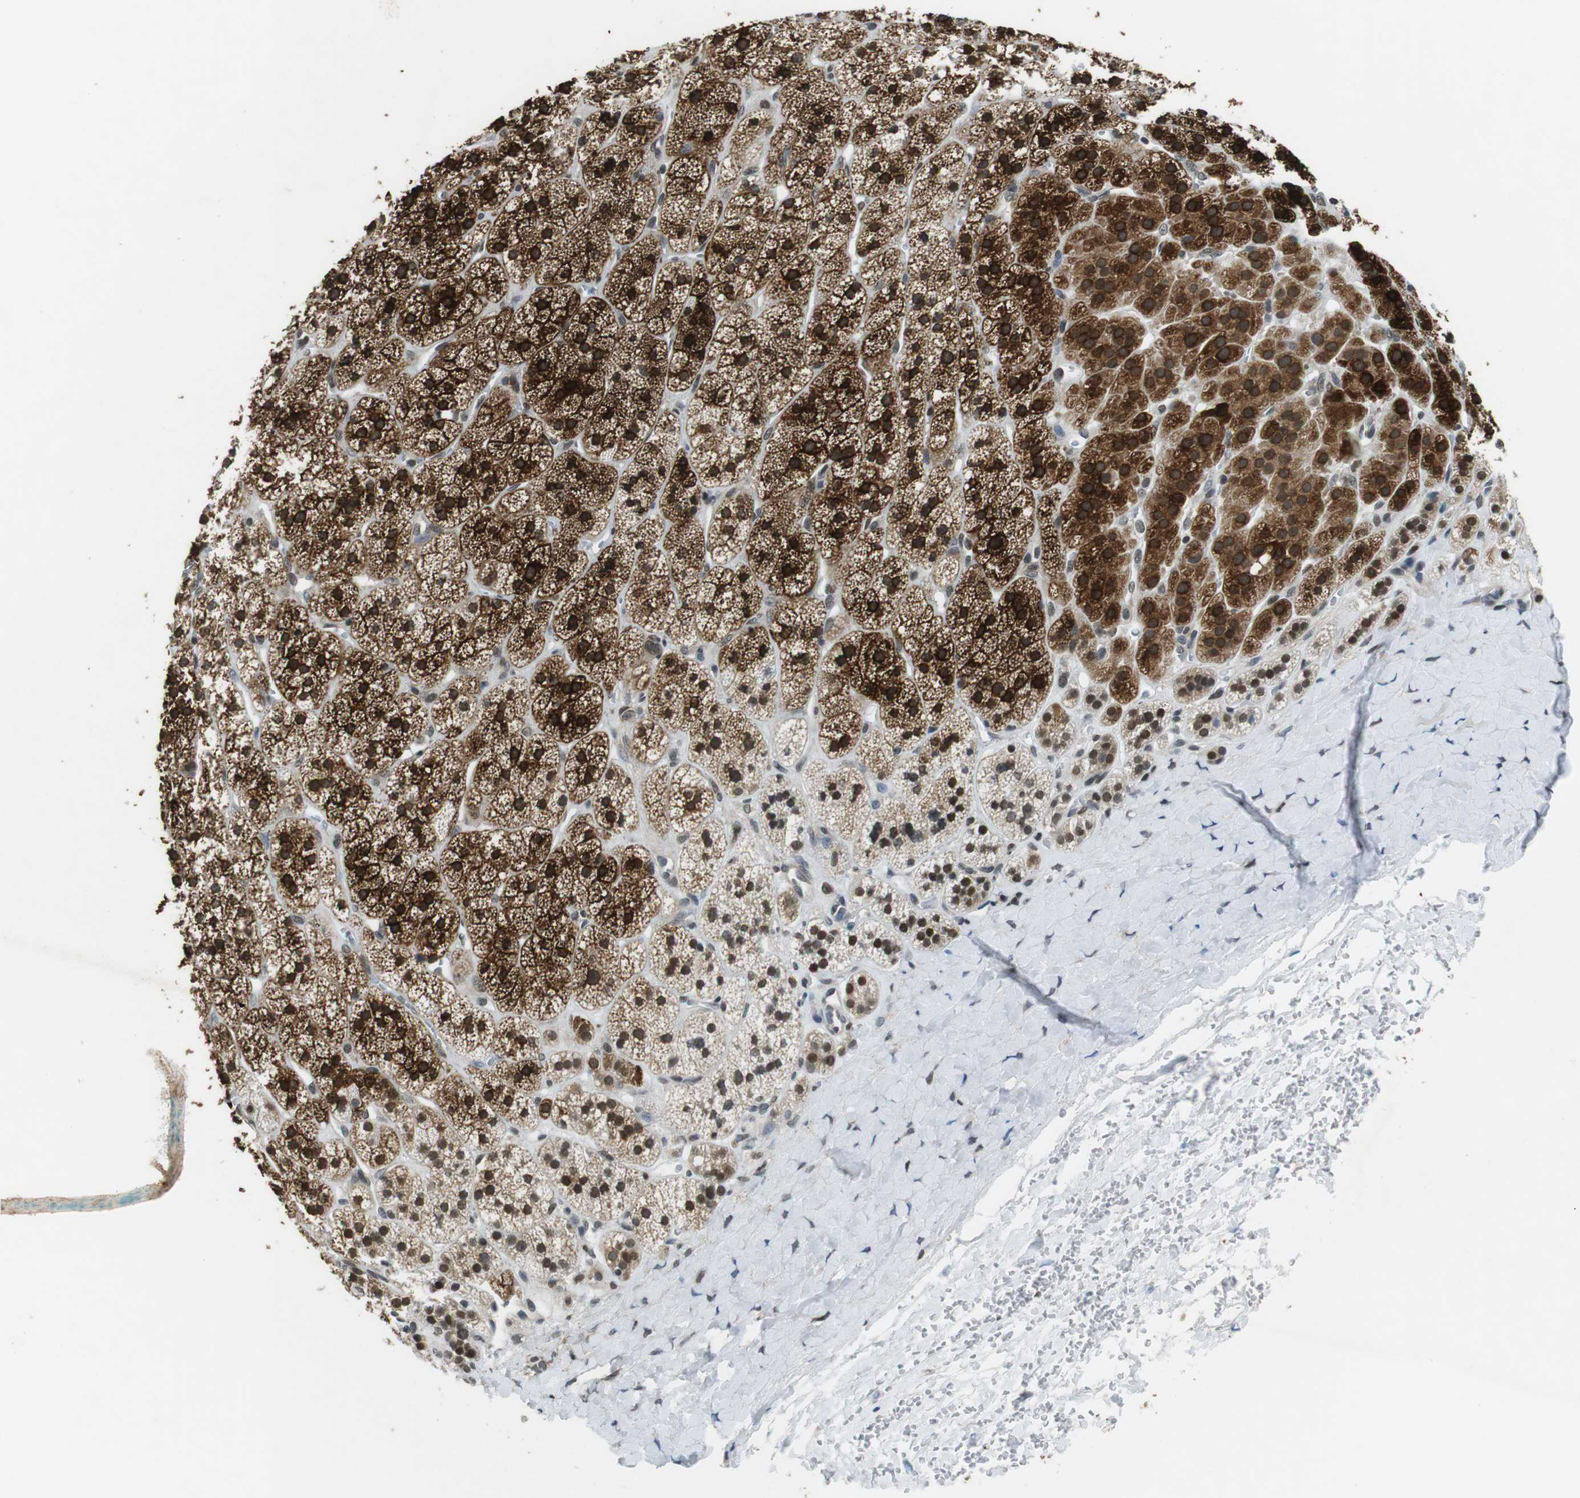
{"staining": {"intensity": "strong", "quantity": ">75%", "location": "cytoplasmic/membranous"}, "tissue": "adrenal gland", "cell_type": "Glandular cells", "image_type": "normal", "snomed": [{"axis": "morphology", "description": "Normal tissue, NOS"}, {"axis": "topography", "description": "Adrenal gland"}], "caption": "Immunohistochemistry photomicrograph of benign adrenal gland: human adrenal gland stained using immunohistochemistry (IHC) displays high levels of strong protein expression localized specifically in the cytoplasmic/membranous of glandular cells, appearing as a cytoplasmic/membranous brown color.", "gene": "NEK4", "patient": {"sex": "male", "age": 56}}